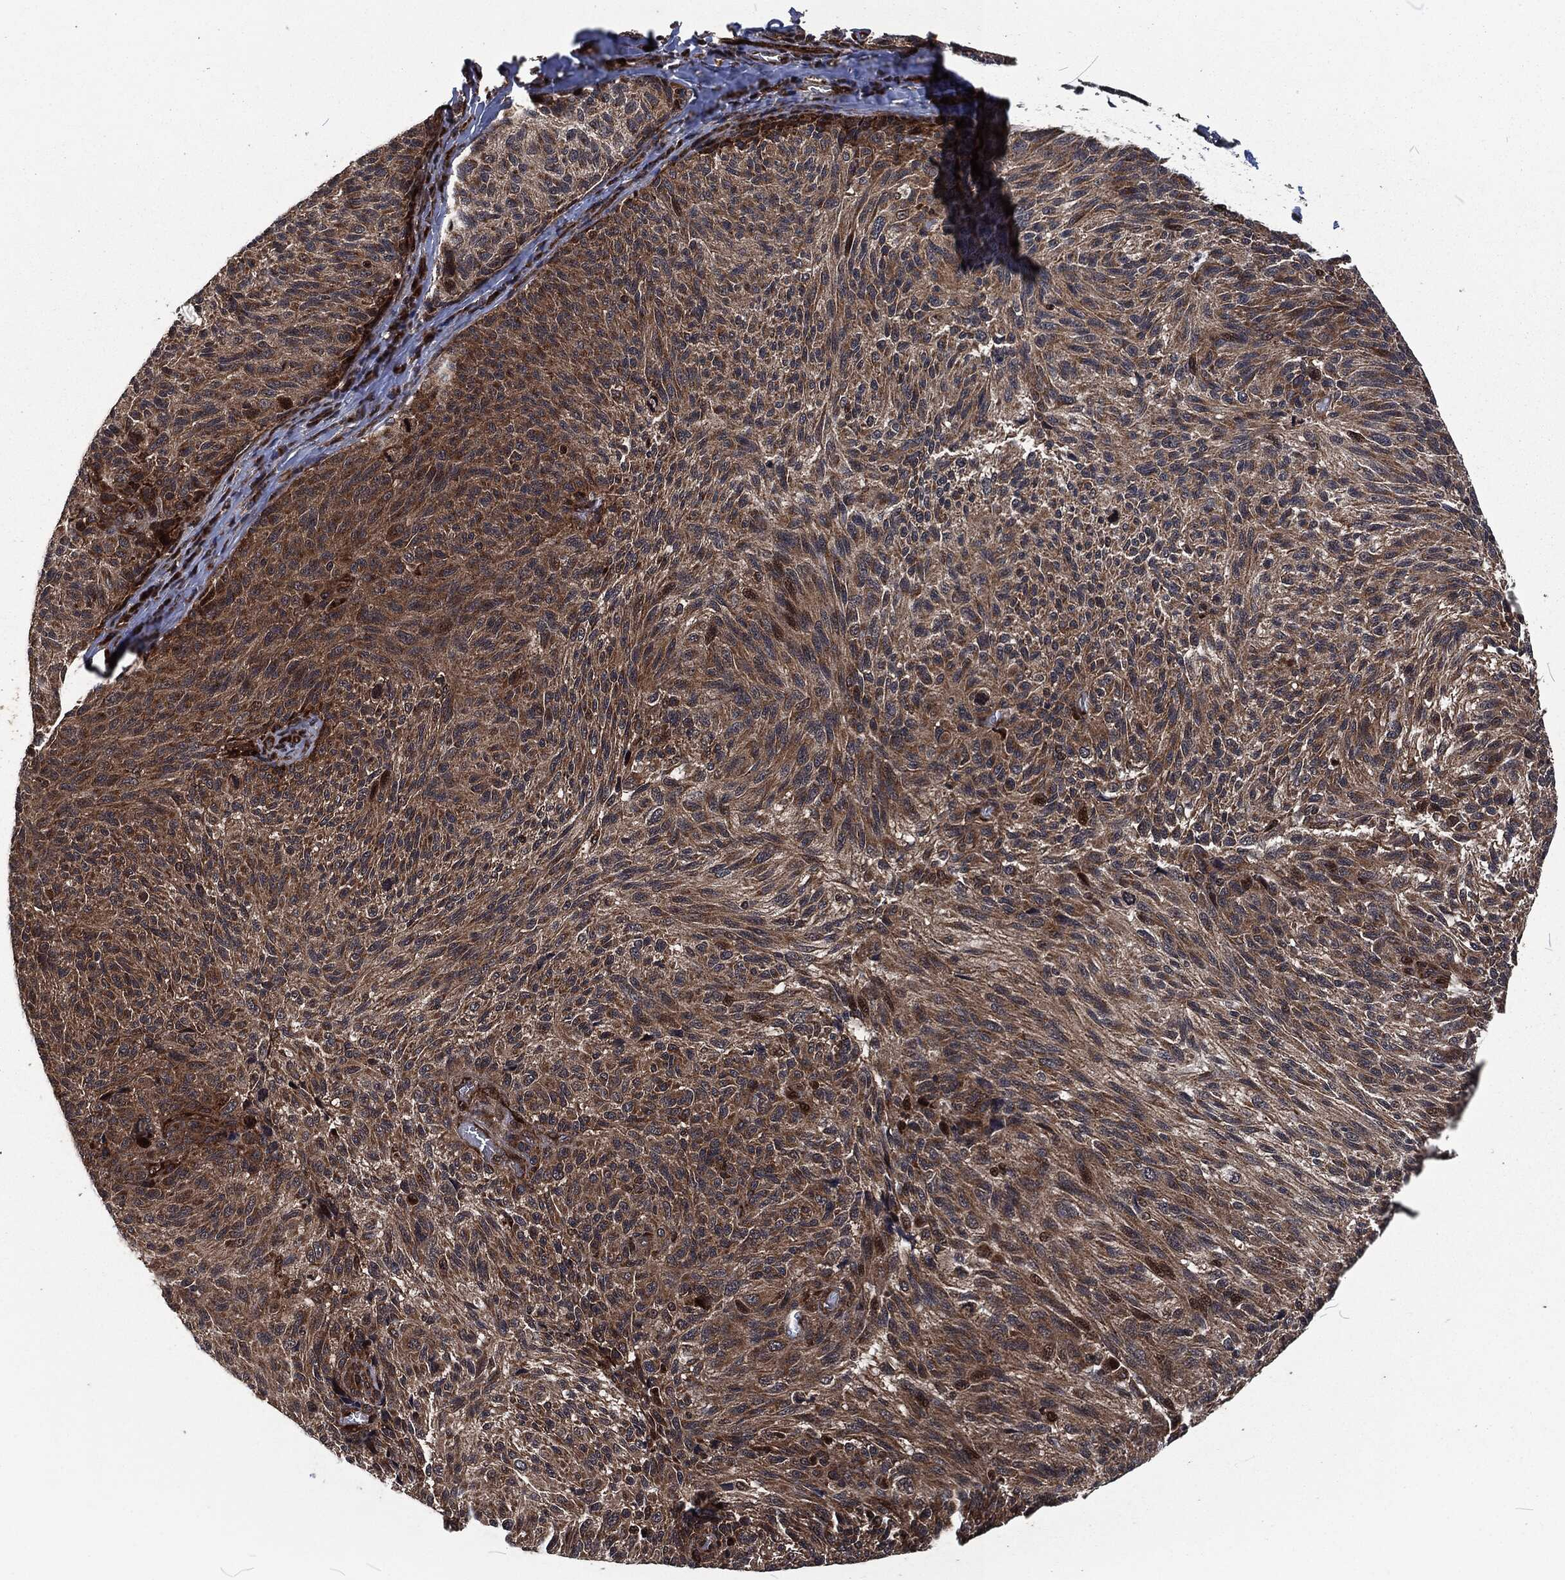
{"staining": {"intensity": "moderate", "quantity": ">75%", "location": "cytoplasmic/membranous"}, "tissue": "melanoma", "cell_type": "Tumor cells", "image_type": "cancer", "snomed": [{"axis": "morphology", "description": "Malignant melanoma, NOS"}, {"axis": "topography", "description": "Skin"}], "caption": "Immunohistochemistry (IHC) histopathology image of human melanoma stained for a protein (brown), which reveals medium levels of moderate cytoplasmic/membranous expression in about >75% of tumor cells.", "gene": "CMPK2", "patient": {"sex": "female", "age": 73}}